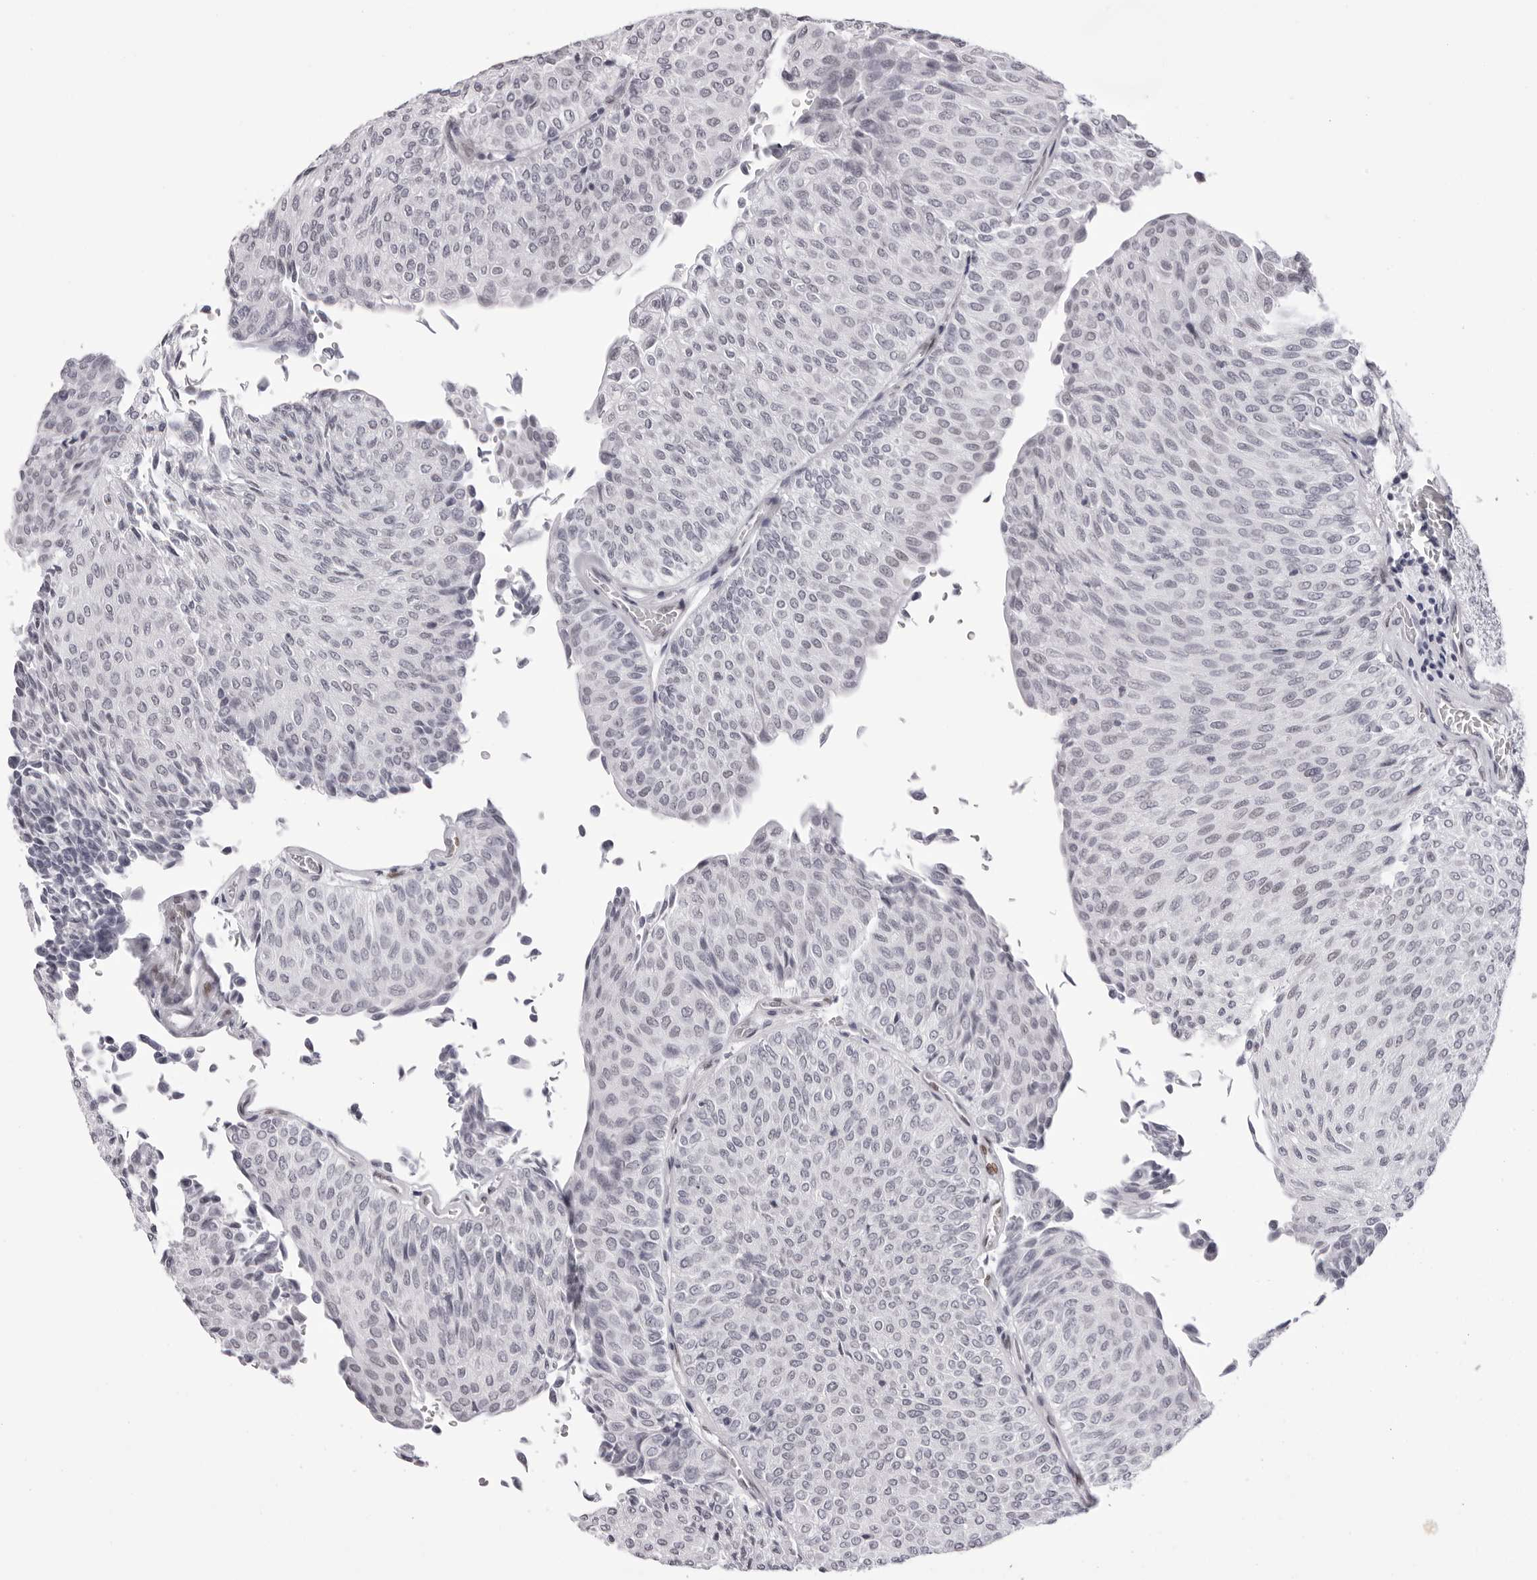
{"staining": {"intensity": "negative", "quantity": "none", "location": "none"}, "tissue": "urothelial cancer", "cell_type": "Tumor cells", "image_type": "cancer", "snomed": [{"axis": "morphology", "description": "Urothelial carcinoma, Low grade"}, {"axis": "topography", "description": "Urinary bladder"}], "caption": "Urothelial carcinoma (low-grade) was stained to show a protein in brown. There is no significant staining in tumor cells.", "gene": "MAFK", "patient": {"sex": "male", "age": 78}}